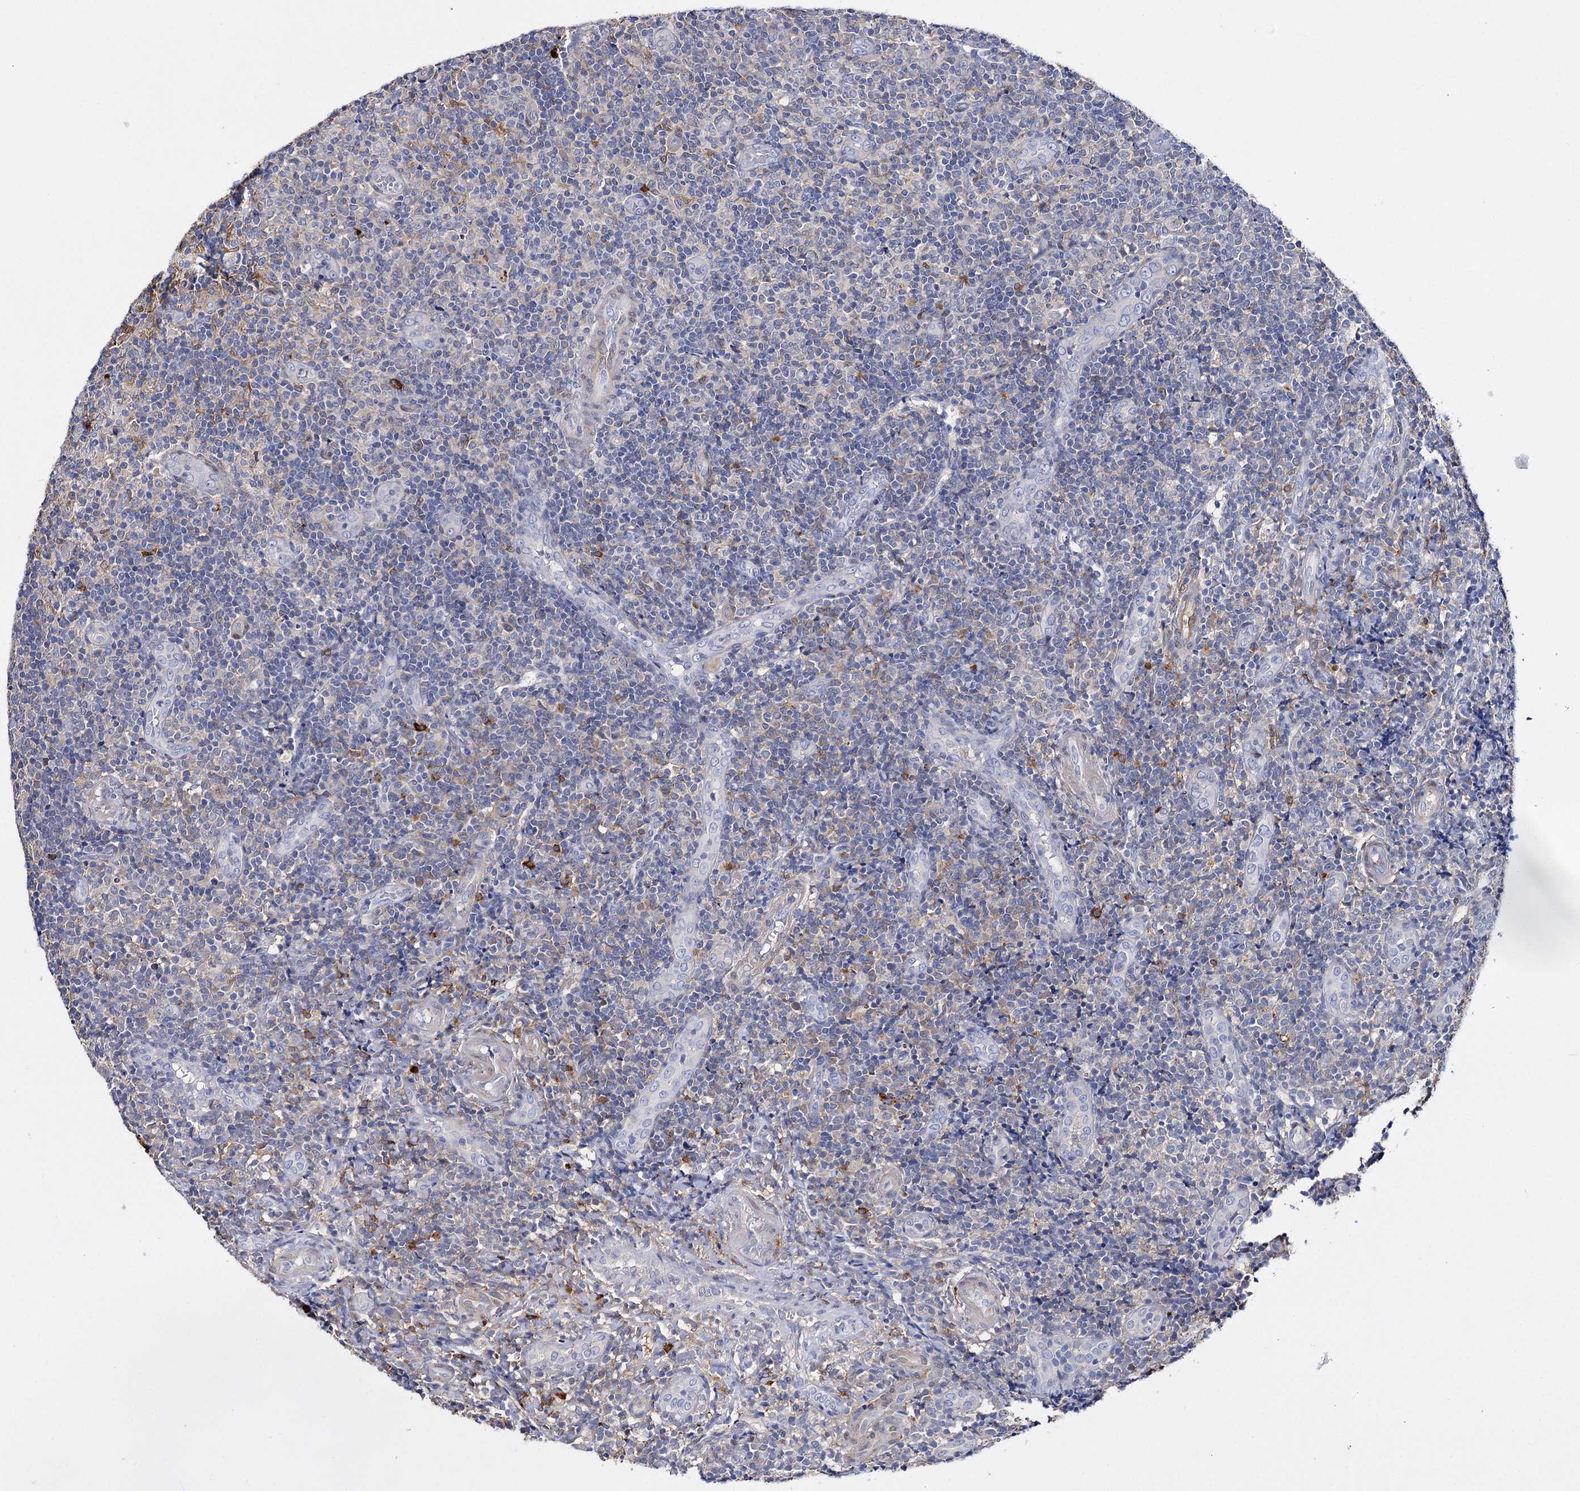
{"staining": {"intensity": "negative", "quantity": "none", "location": "none"}, "tissue": "tonsil", "cell_type": "Germinal center cells", "image_type": "normal", "snomed": [{"axis": "morphology", "description": "Normal tissue, NOS"}, {"axis": "topography", "description": "Tonsil"}], "caption": "This is an immunohistochemistry histopathology image of unremarkable human tonsil. There is no expression in germinal center cells.", "gene": "CFAP46", "patient": {"sex": "female", "age": 19}}